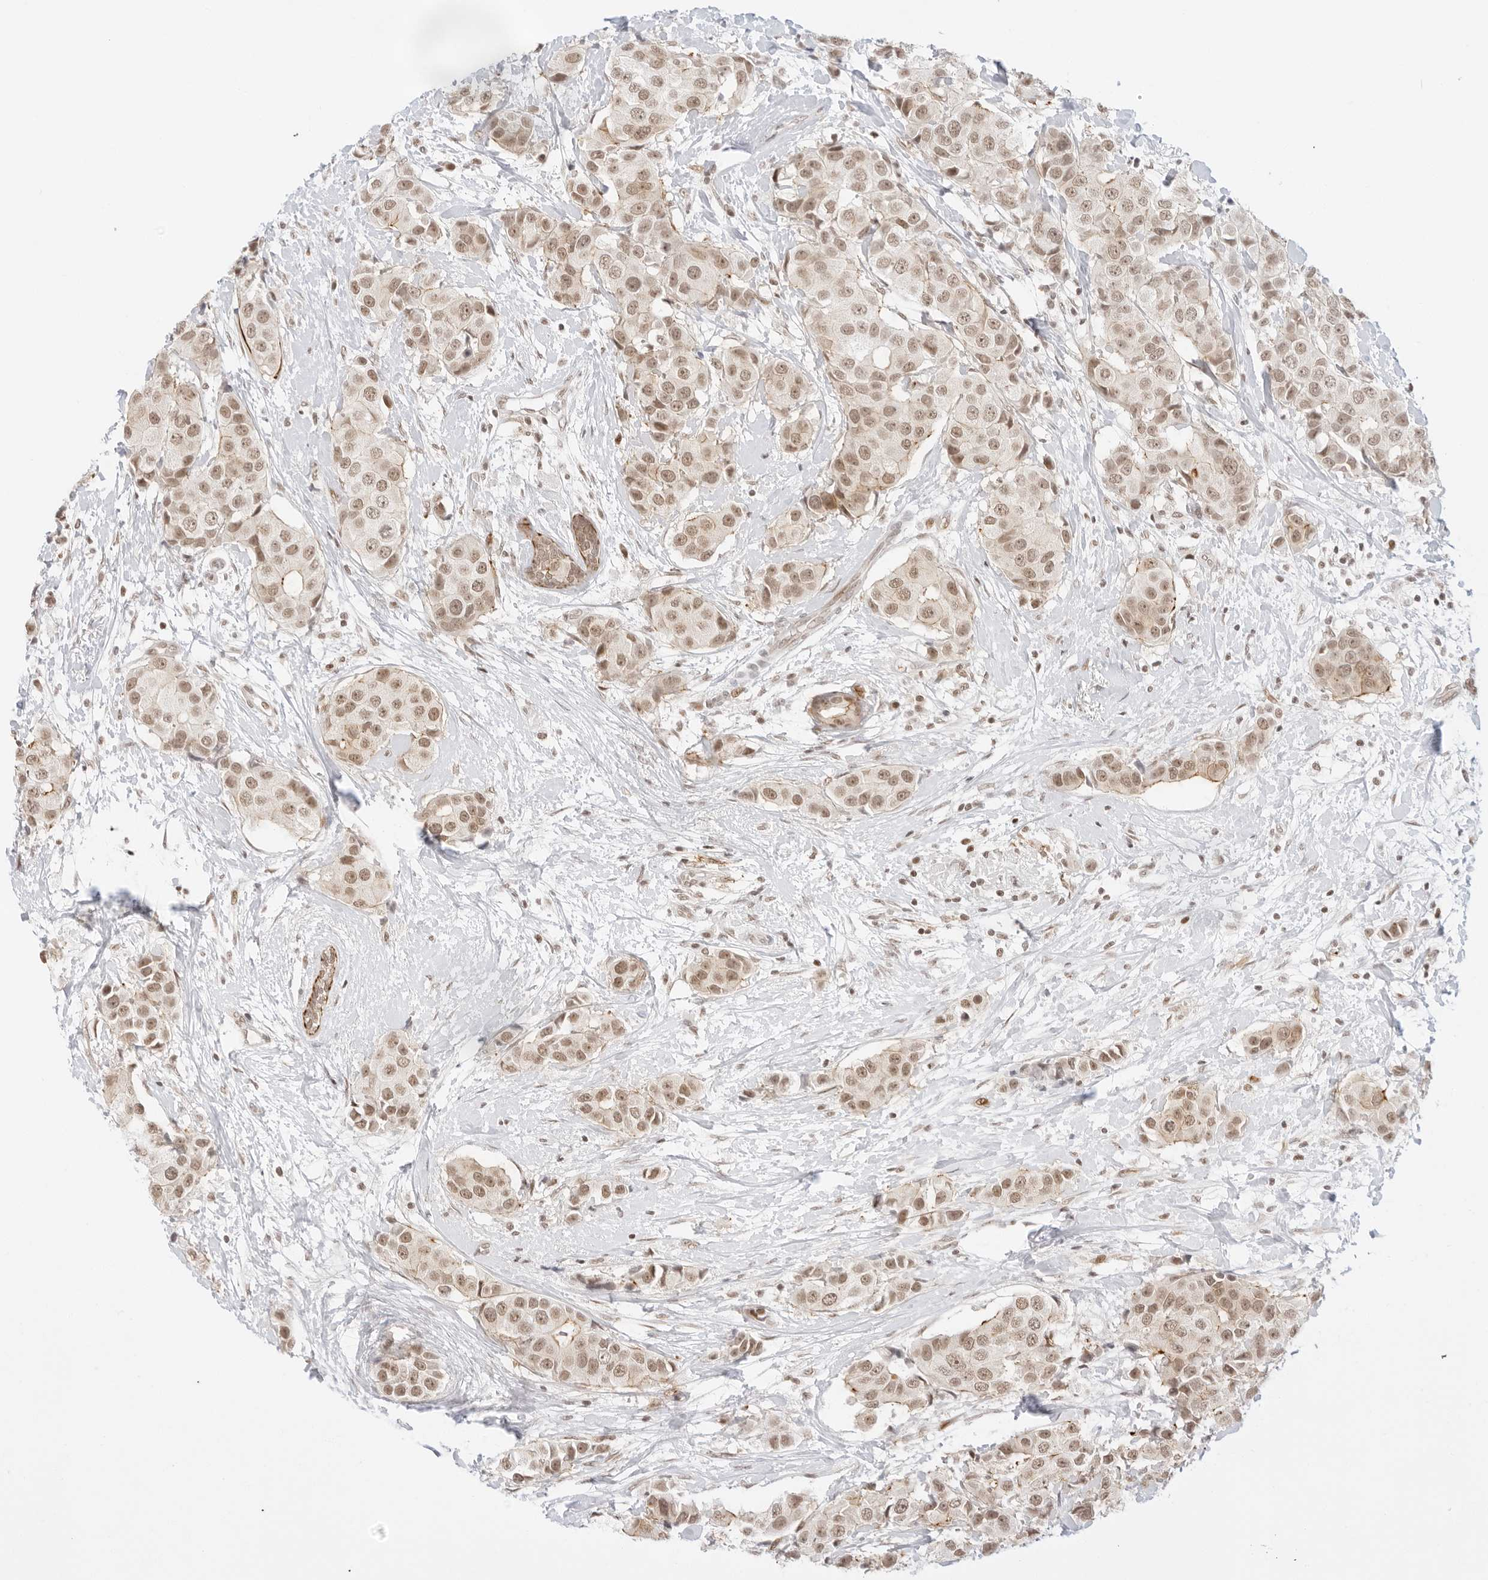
{"staining": {"intensity": "moderate", "quantity": ">75%", "location": "nuclear"}, "tissue": "breast cancer", "cell_type": "Tumor cells", "image_type": "cancer", "snomed": [{"axis": "morphology", "description": "Normal tissue, NOS"}, {"axis": "morphology", "description": "Duct carcinoma"}, {"axis": "topography", "description": "Breast"}], "caption": "High-power microscopy captured an immunohistochemistry histopathology image of breast invasive ductal carcinoma, revealing moderate nuclear positivity in approximately >75% of tumor cells.", "gene": "GNAS", "patient": {"sex": "female", "age": 39}}